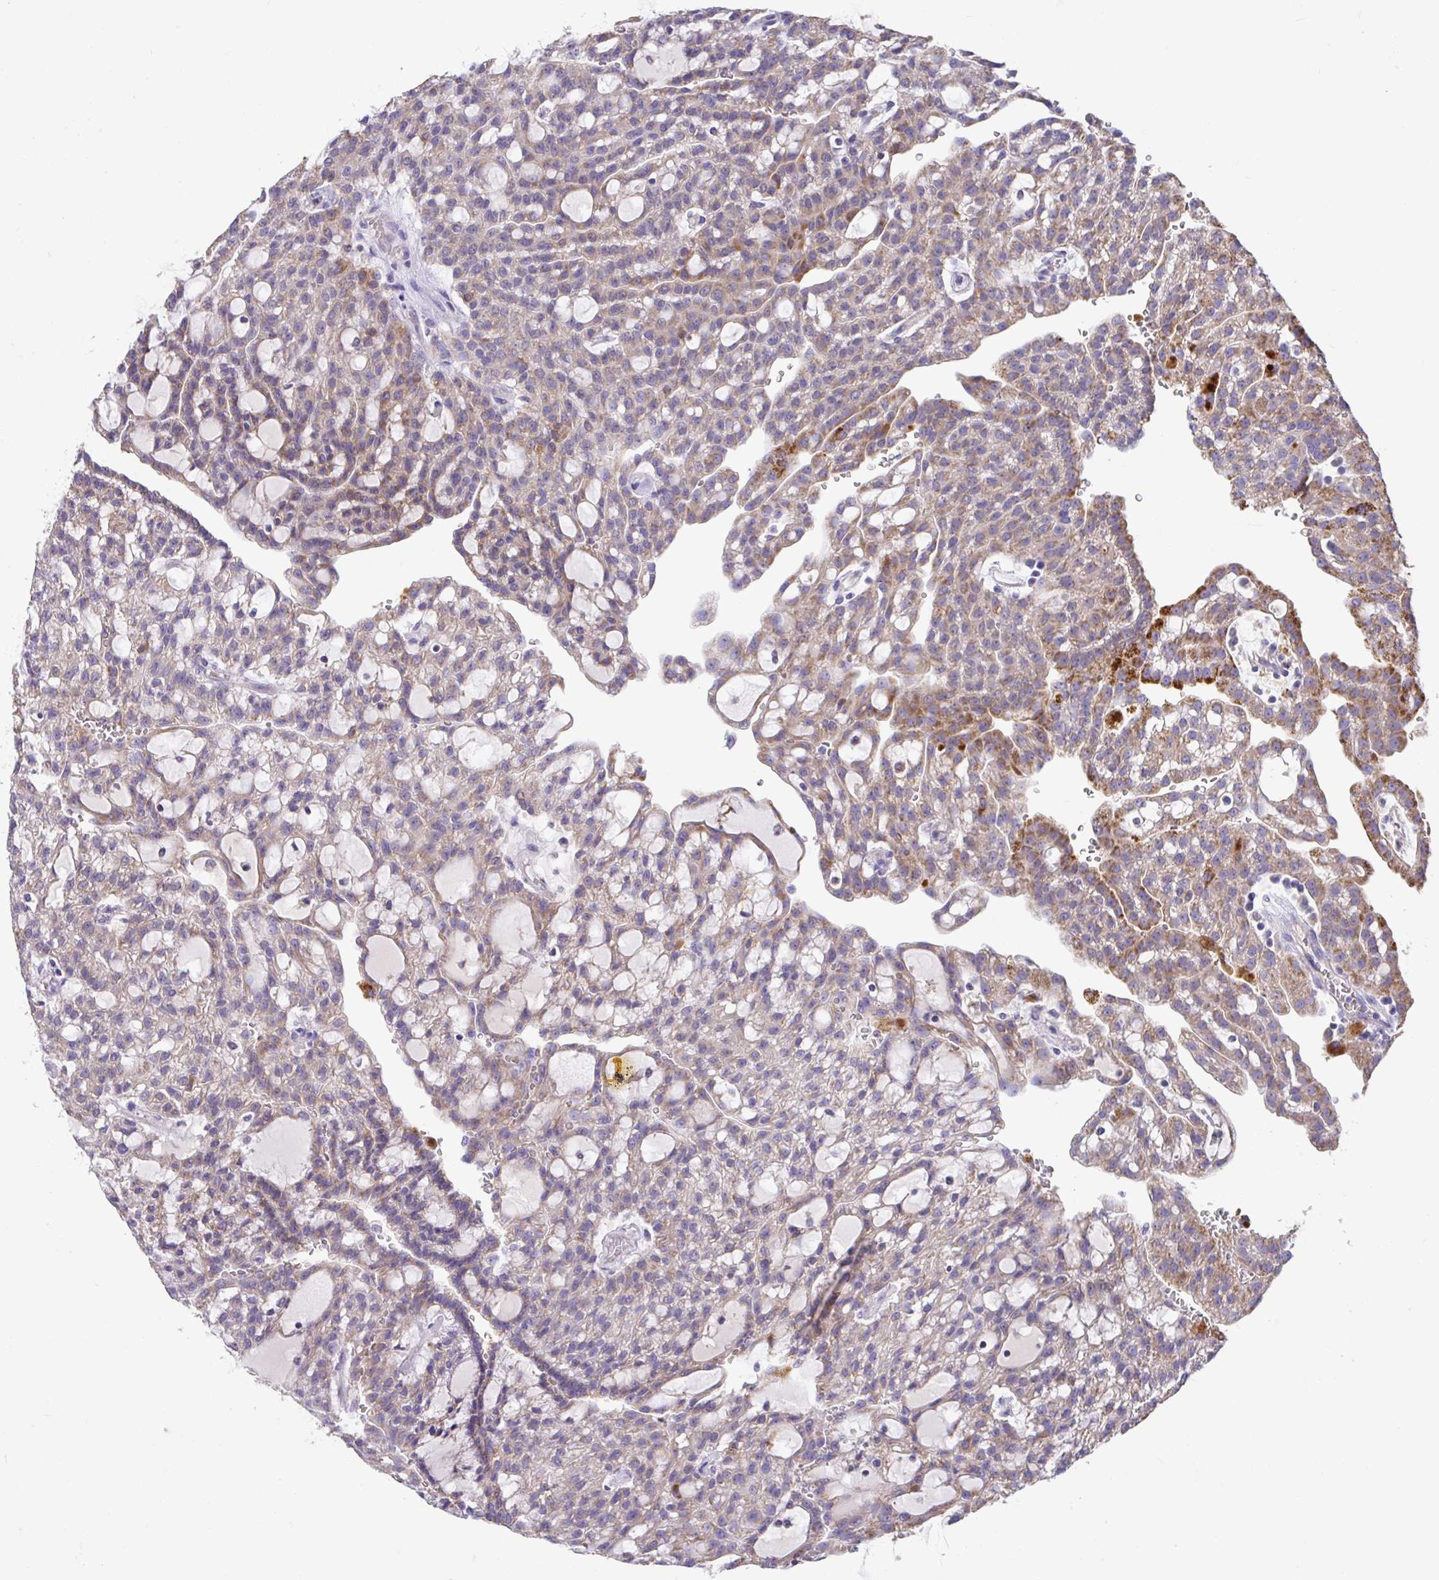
{"staining": {"intensity": "moderate", "quantity": "25%-75%", "location": "cytoplasmic/membranous"}, "tissue": "renal cancer", "cell_type": "Tumor cells", "image_type": "cancer", "snomed": [{"axis": "morphology", "description": "Adenocarcinoma, NOS"}, {"axis": "topography", "description": "Kidney"}], "caption": "Immunohistochemical staining of human renal cancer (adenocarcinoma) reveals medium levels of moderate cytoplasmic/membranous protein staining in about 25%-75% of tumor cells. The protein of interest is shown in brown color, while the nuclei are stained blue.", "gene": "COA5", "patient": {"sex": "male", "age": 63}}